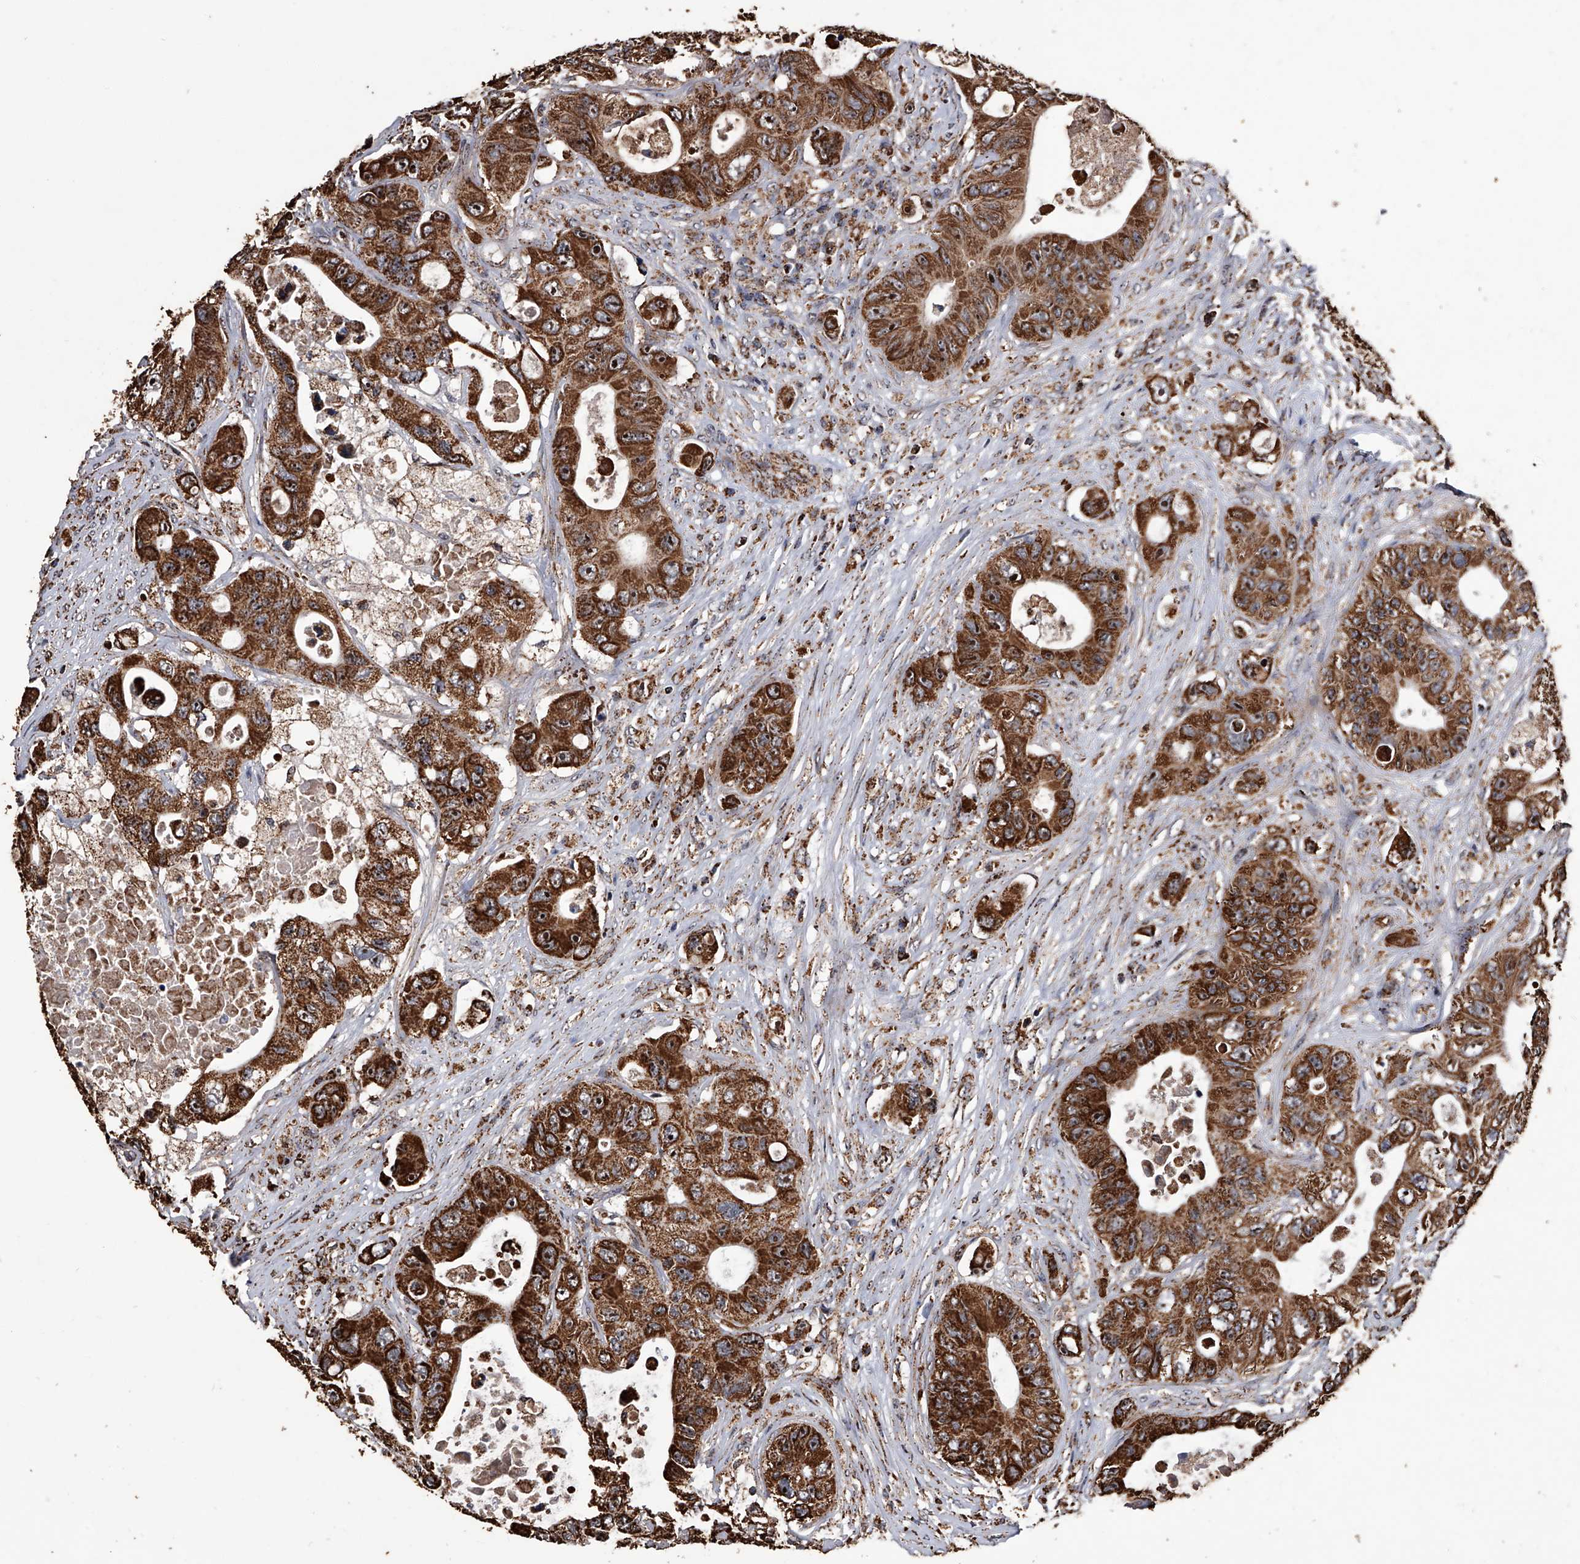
{"staining": {"intensity": "strong", "quantity": ">75%", "location": "cytoplasmic/membranous"}, "tissue": "colorectal cancer", "cell_type": "Tumor cells", "image_type": "cancer", "snomed": [{"axis": "morphology", "description": "Adenocarcinoma, NOS"}, {"axis": "topography", "description": "Colon"}], "caption": "A high-resolution photomicrograph shows immunohistochemistry (IHC) staining of colorectal adenocarcinoma, which reveals strong cytoplasmic/membranous expression in about >75% of tumor cells.", "gene": "SMPDL3A", "patient": {"sex": "female", "age": 46}}